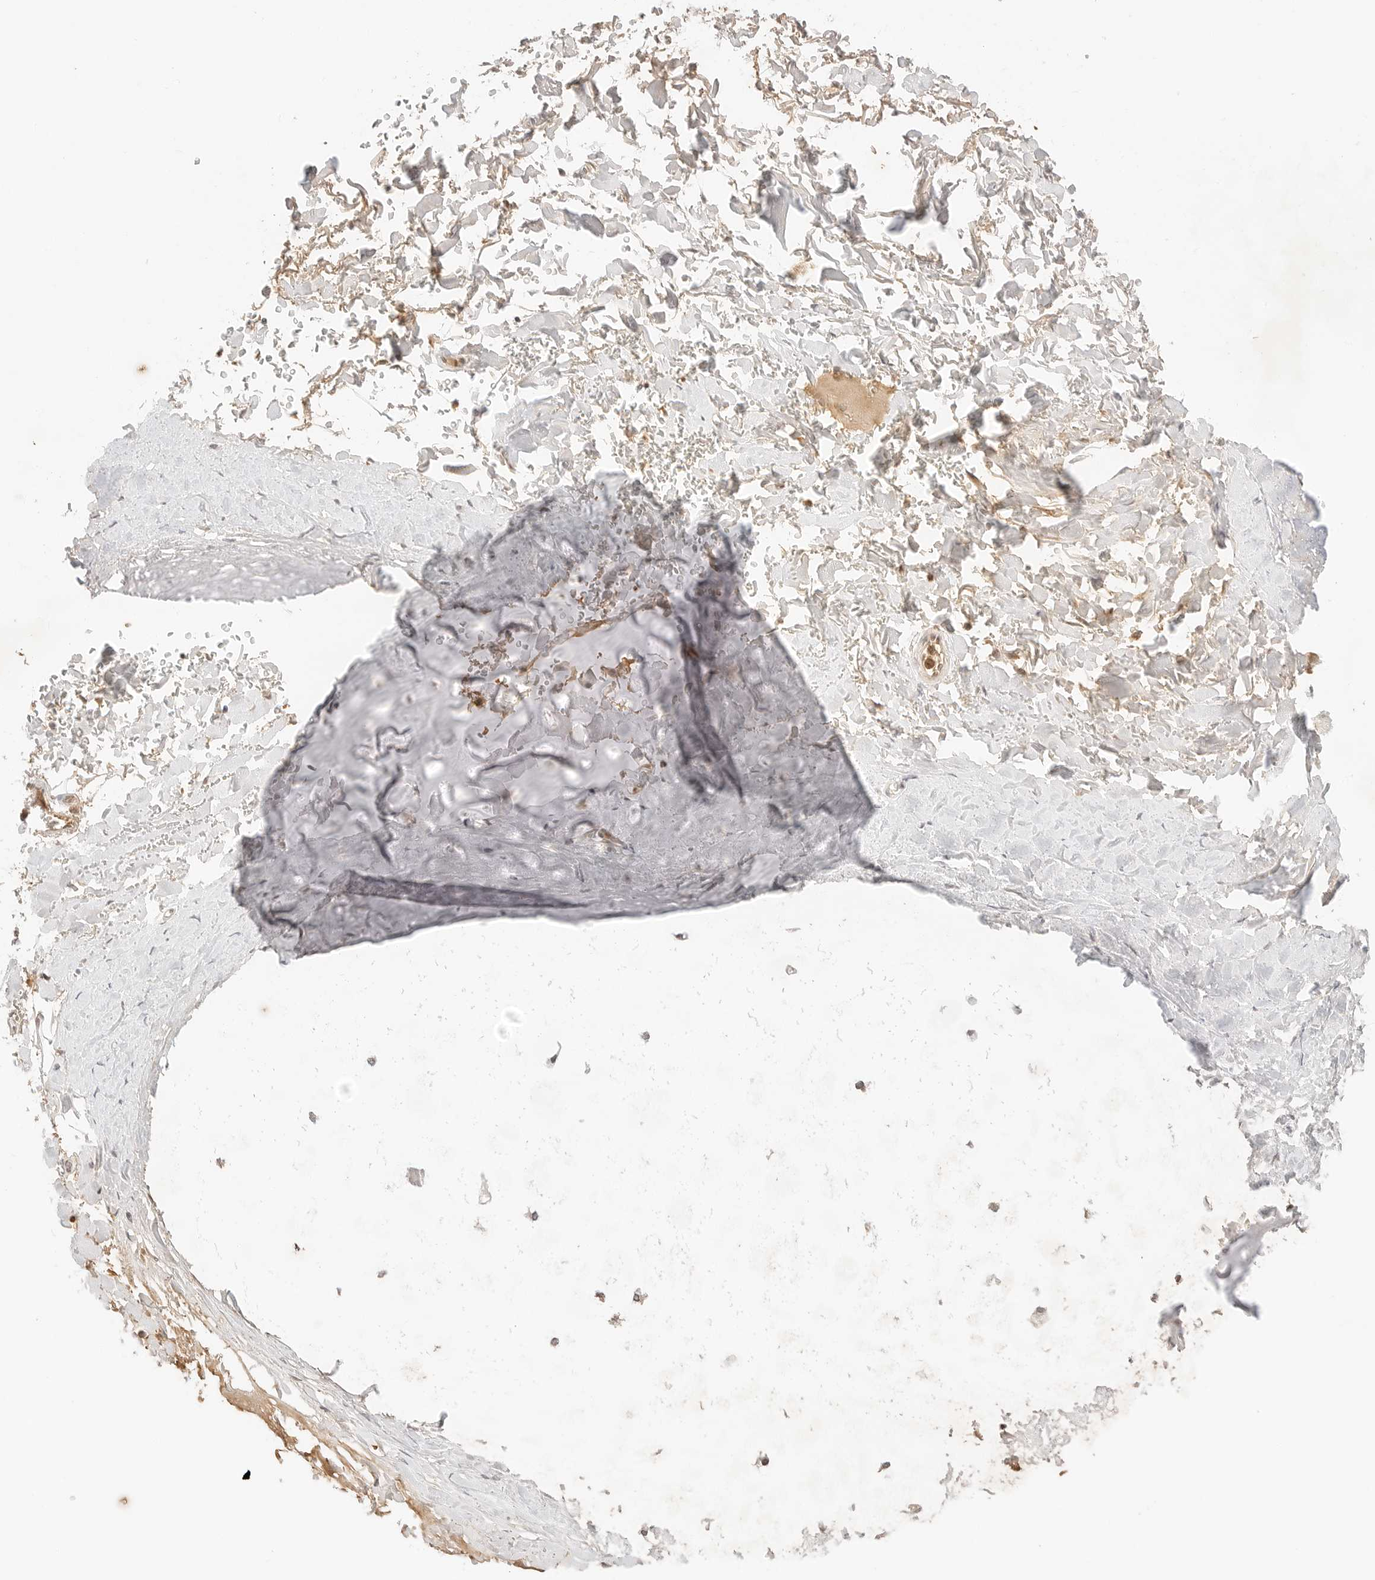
{"staining": {"intensity": "moderate", "quantity": "<25%", "location": "cytoplasmic/membranous"}, "tissue": "adipose tissue", "cell_type": "Adipocytes", "image_type": "normal", "snomed": [{"axis": "morphology", "description": "Normal tissue, NOS"}, {"axis": "topography", "description": "Cartilage tissue"}], "caption": "Normal adipose tissue demonstrates moderate cytoplasmic/membranous positivity in about <25% of adipocytes (brown staining indicates protein expression, while blue staining denotes nuclei)..", "gene": "RPS6KL1", "patient": {"sex": "female", "age": 63}}